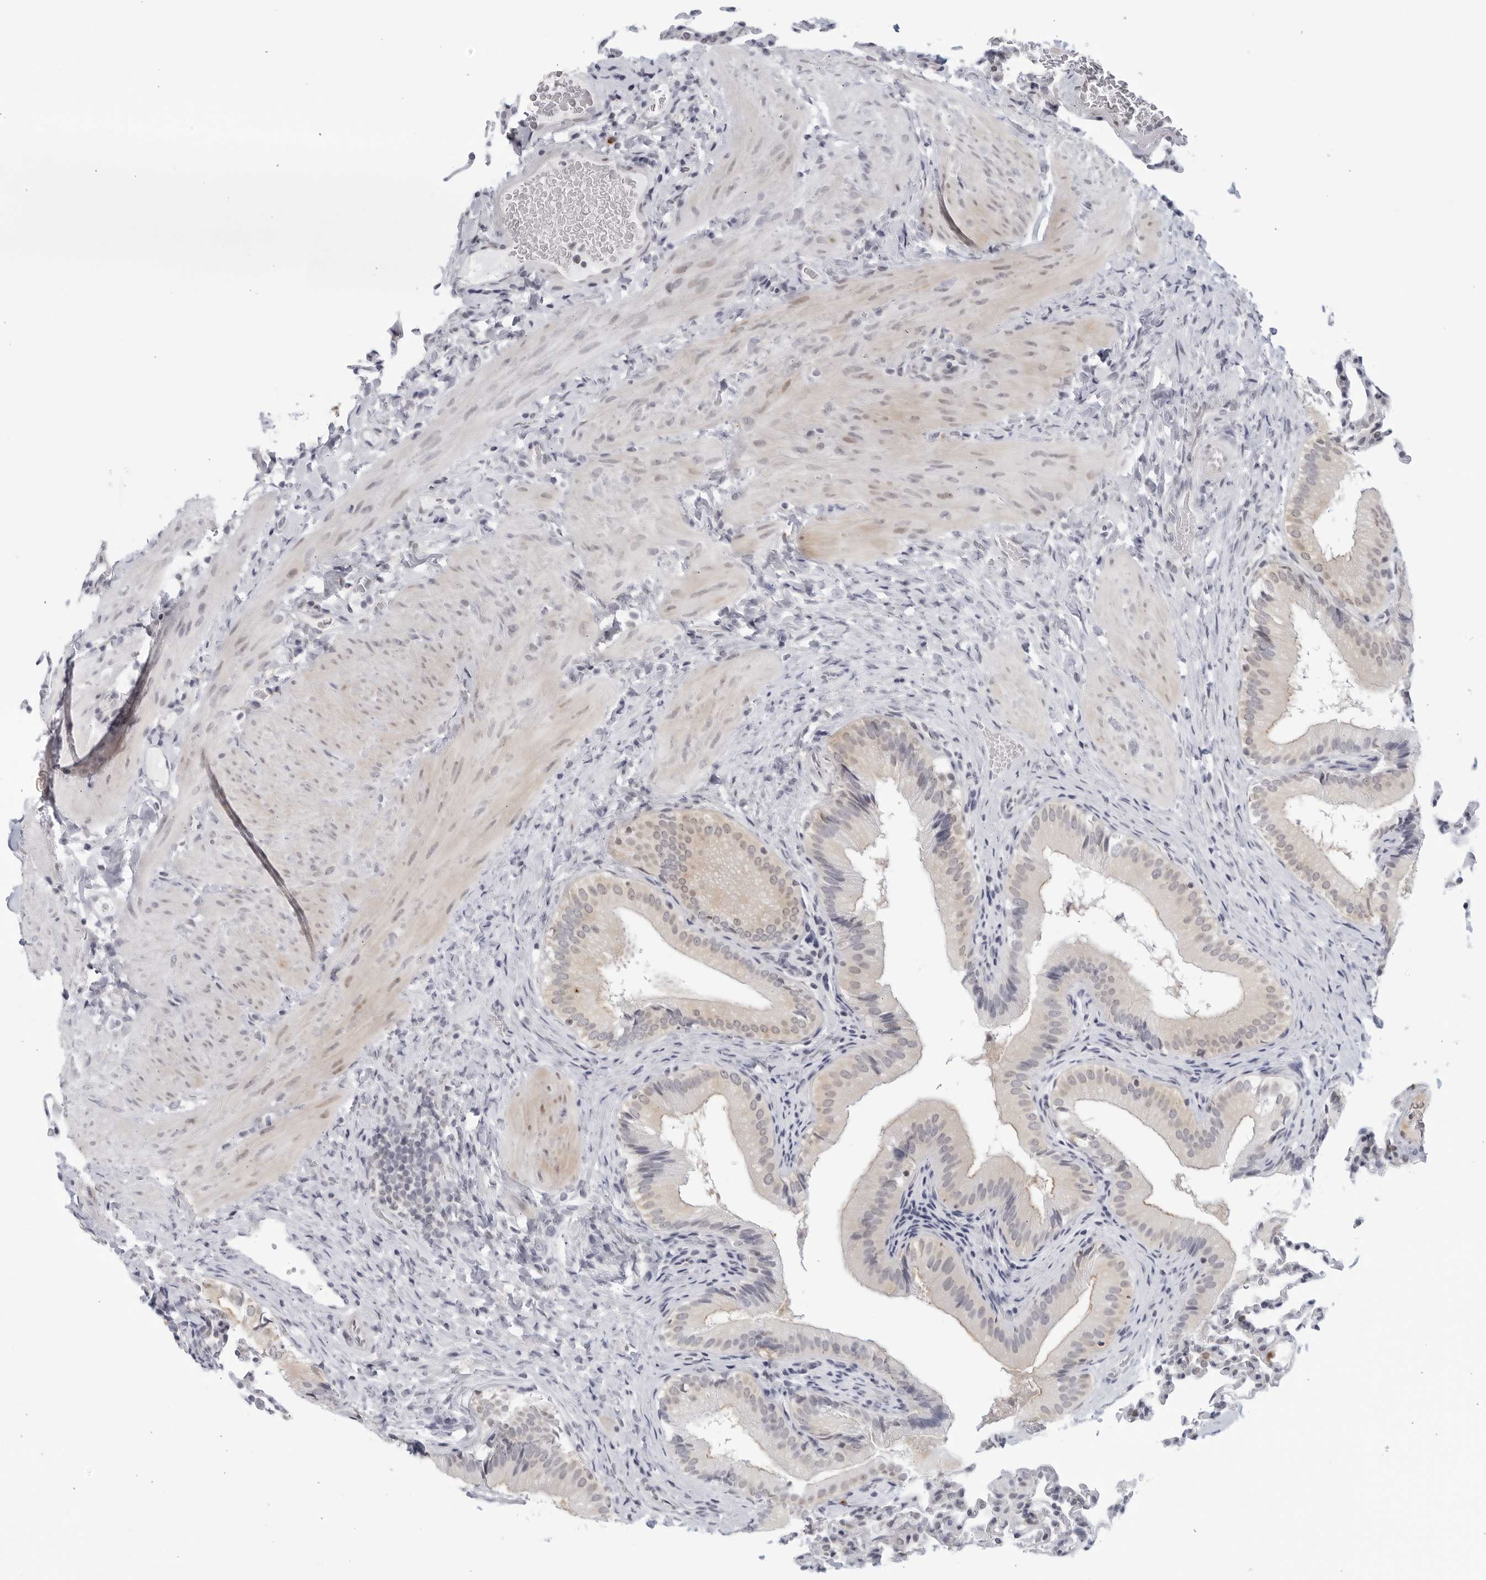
{"staining": {"intensity": "weak", "quantity": "<25%", "location": "cytoplasmic/membranous"}, "tissue": "gallbladder", "cell_type": "Glandular cells", "image_type": "normal", "snomed": [{"axis": "morphology", "description": "Normal tissue, NOS"}, {"axis": "topography", "description": "Gallbladder"}], "caption": "Photomicrograph shows no protein positivity in glandular cells of unremarkable gallbladder.", "gene": "WDTC1", "patient": {"sex": "female", "age": 30}}